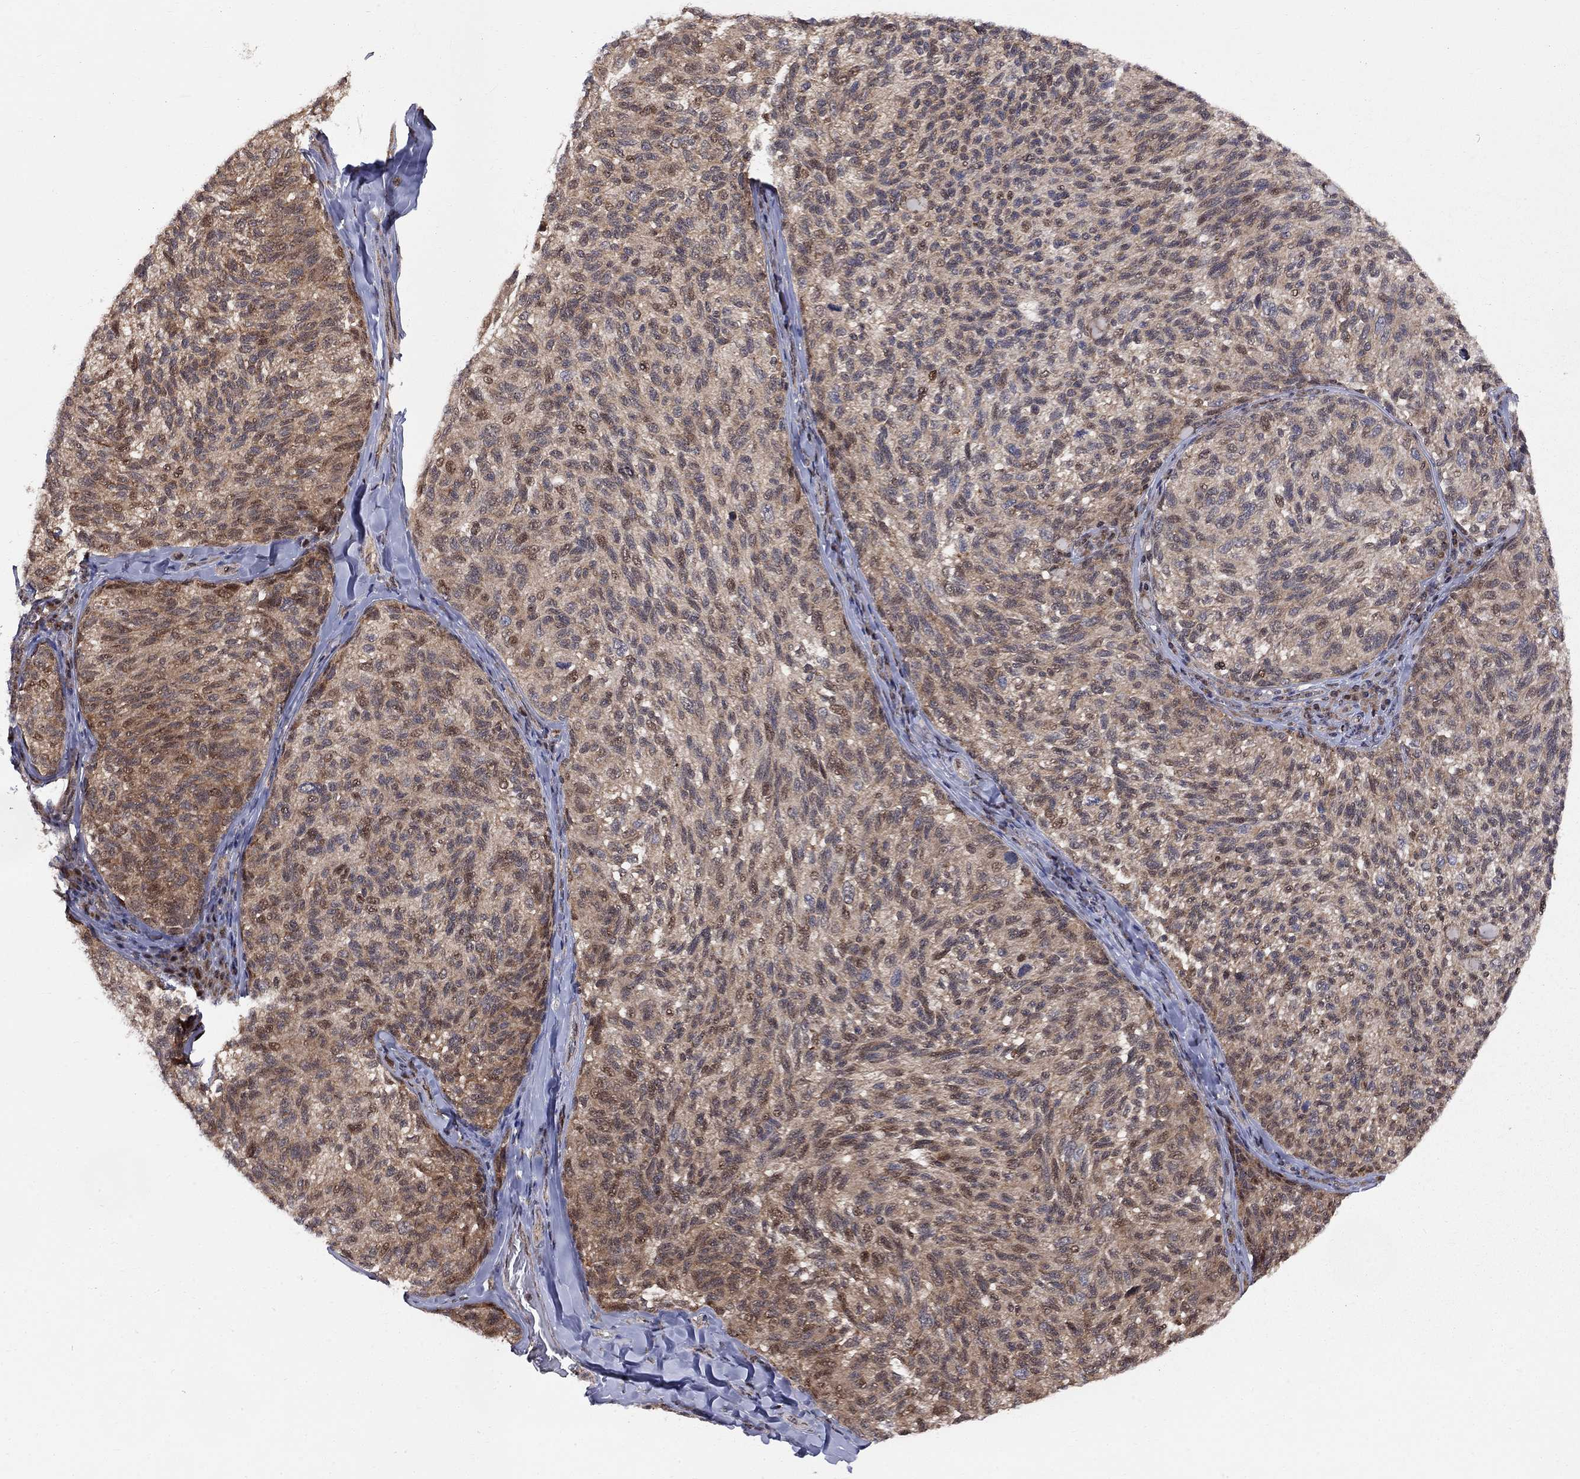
{"staining": {"intensity": "moderate", "quantity": "25%-75%", "location": "cytoplasmic/membranous"}, "tissue": "melanoma", "cell_type": "Tumor cells", "image_type": "cancer", "snomed": [{"axis": "morphology", "description": "Malignant melanoma, NOS"}, {"axis": "topography", "description": "Skin"}], "caption": "IHC micrograph of human malignant melanoma stained for a protein (brown), which displays medium levels of moderate cytoplasmic/membranous expression in approximately 25%-75% of tumor cells.", "gene": "ELOB", "patient": {"sex": "female", "age": 73}}